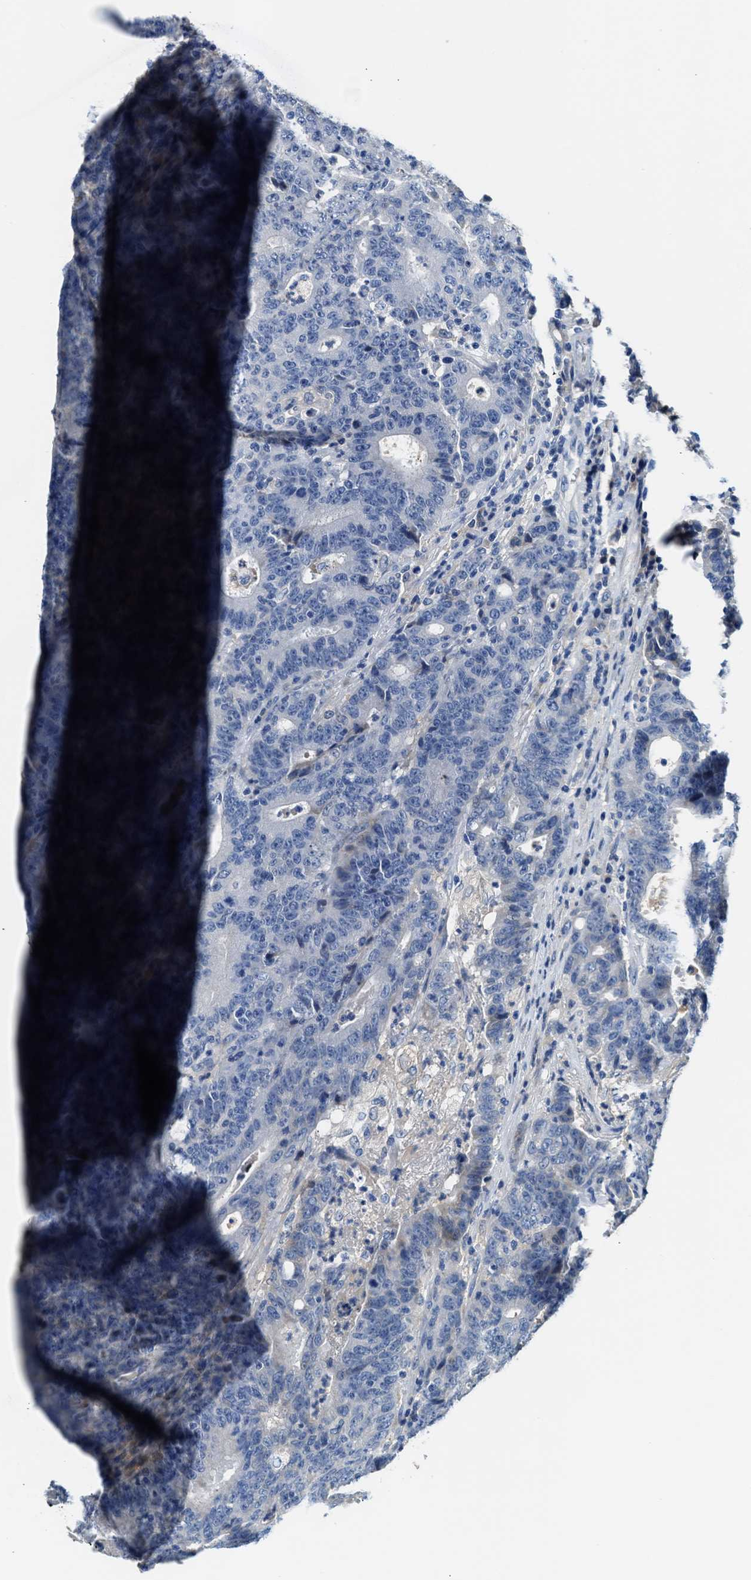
{"staining": {"intensity": "negative", "quantity": "none", "location": "none"}, "tissue": "colorectal cancer", "cell_type": "Tumor cells", "image_type": "cancer", "snomed": [{"axis": "morphology", "description": "Adenocarcinoma, NOS"}, {"axis": "topography", "description": "Colon"}], "caption": "An IHC histopathology image of colorectal cancer (adenocarcinoma) is shown. There is no staining in tumor cells of colorectal cancer (adenocarcinoma).", "gene": "RWDD2B", "patient": {"sex": "female", "age": 75}}